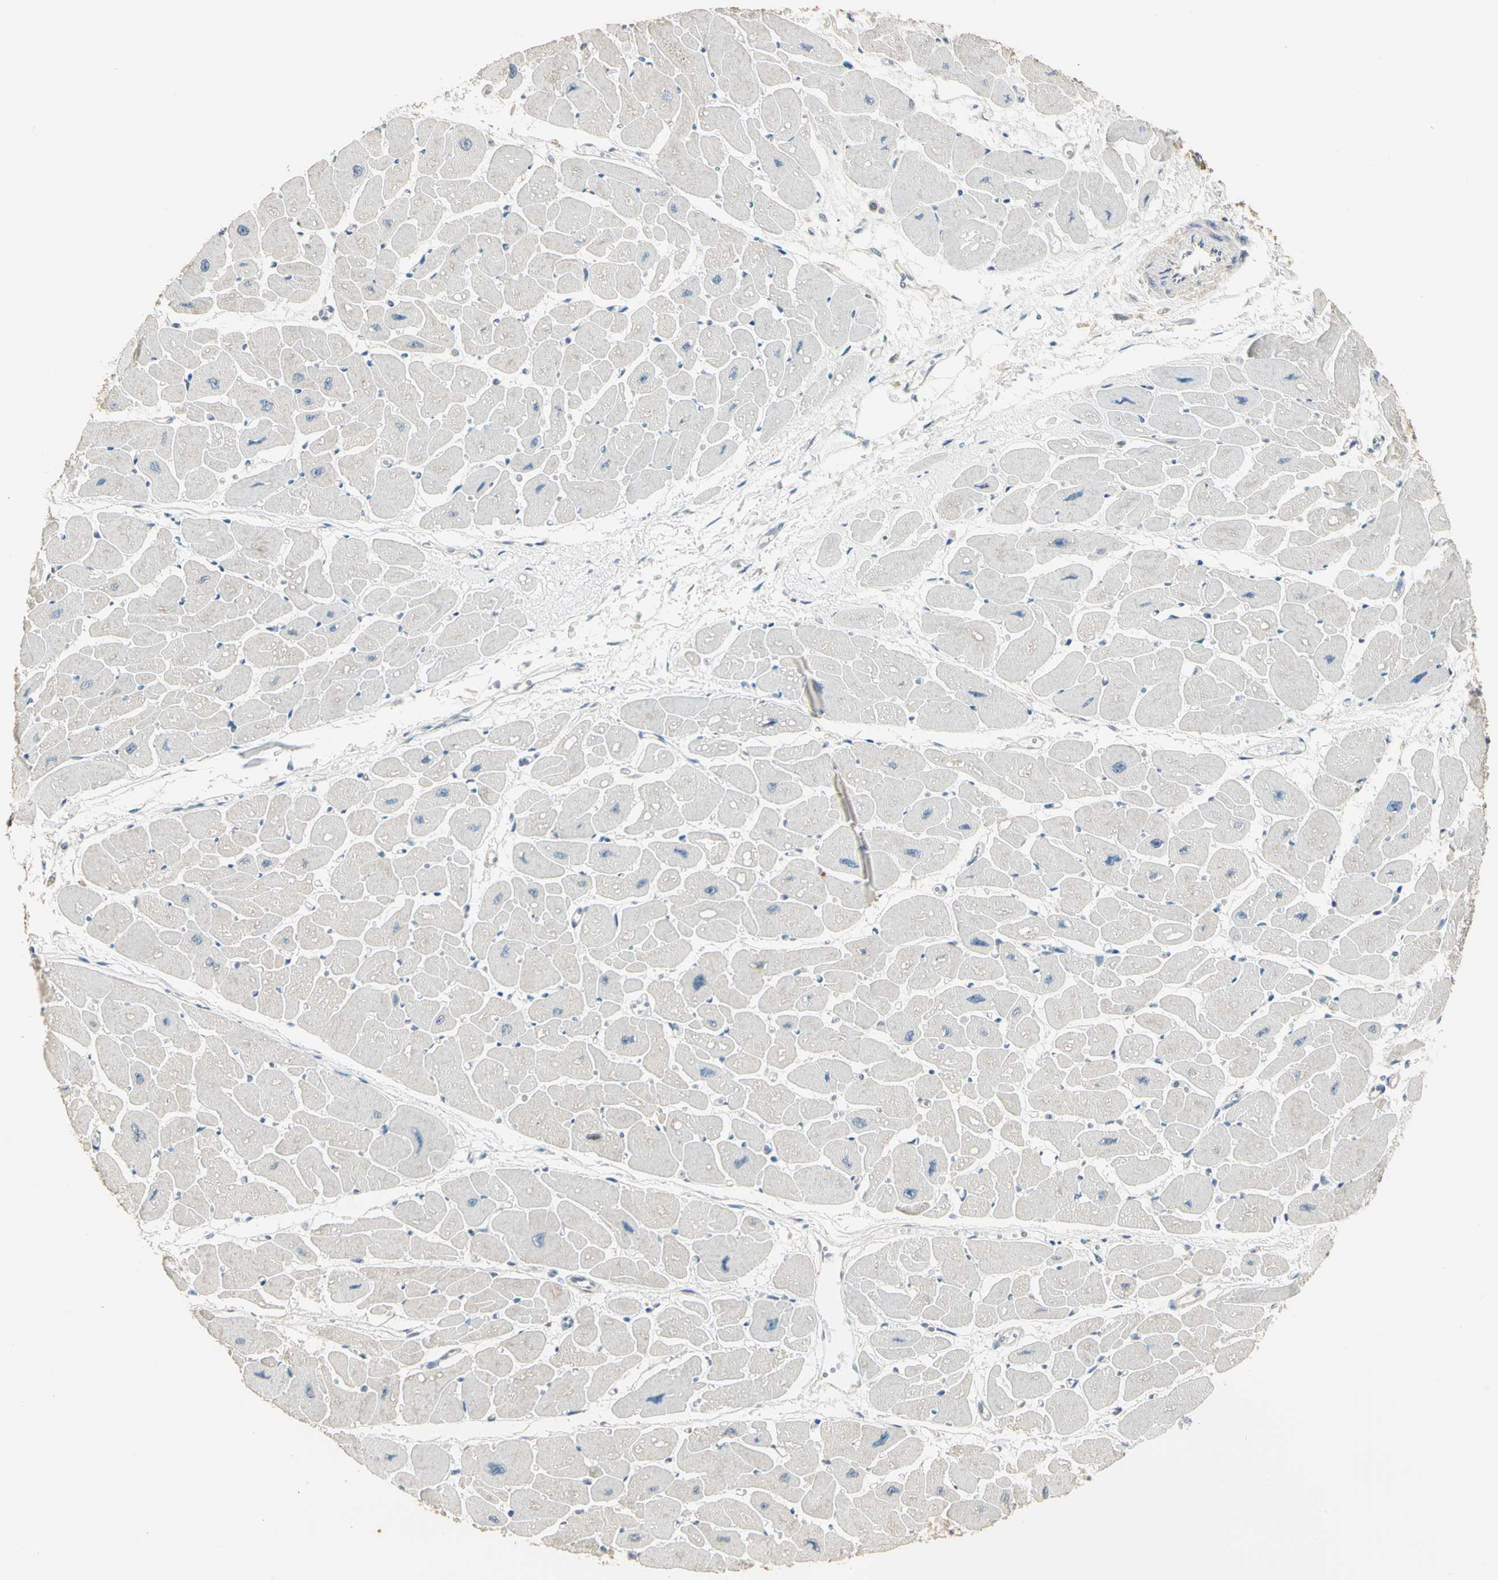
{"staining": {"intensity": "weak", "quantity": "<25%", "location": "cytoplasmic/membranous"}, "tissue": "heart muscle", "cell_type": "Cardiomyocytes", "image_type": "normal", "snomed": [{"axis": "morphology", "description": "Normal tissue, NOS"}, {"axis": "topography", "description": "Heart"}], "caption": "The immunohistochemistry (IHC) histopathology image has no significant positivity in cardiomyocytes of heart muscle.", "gene": "MAP3K7", "patient": {"sex": "female", "age": 54}}